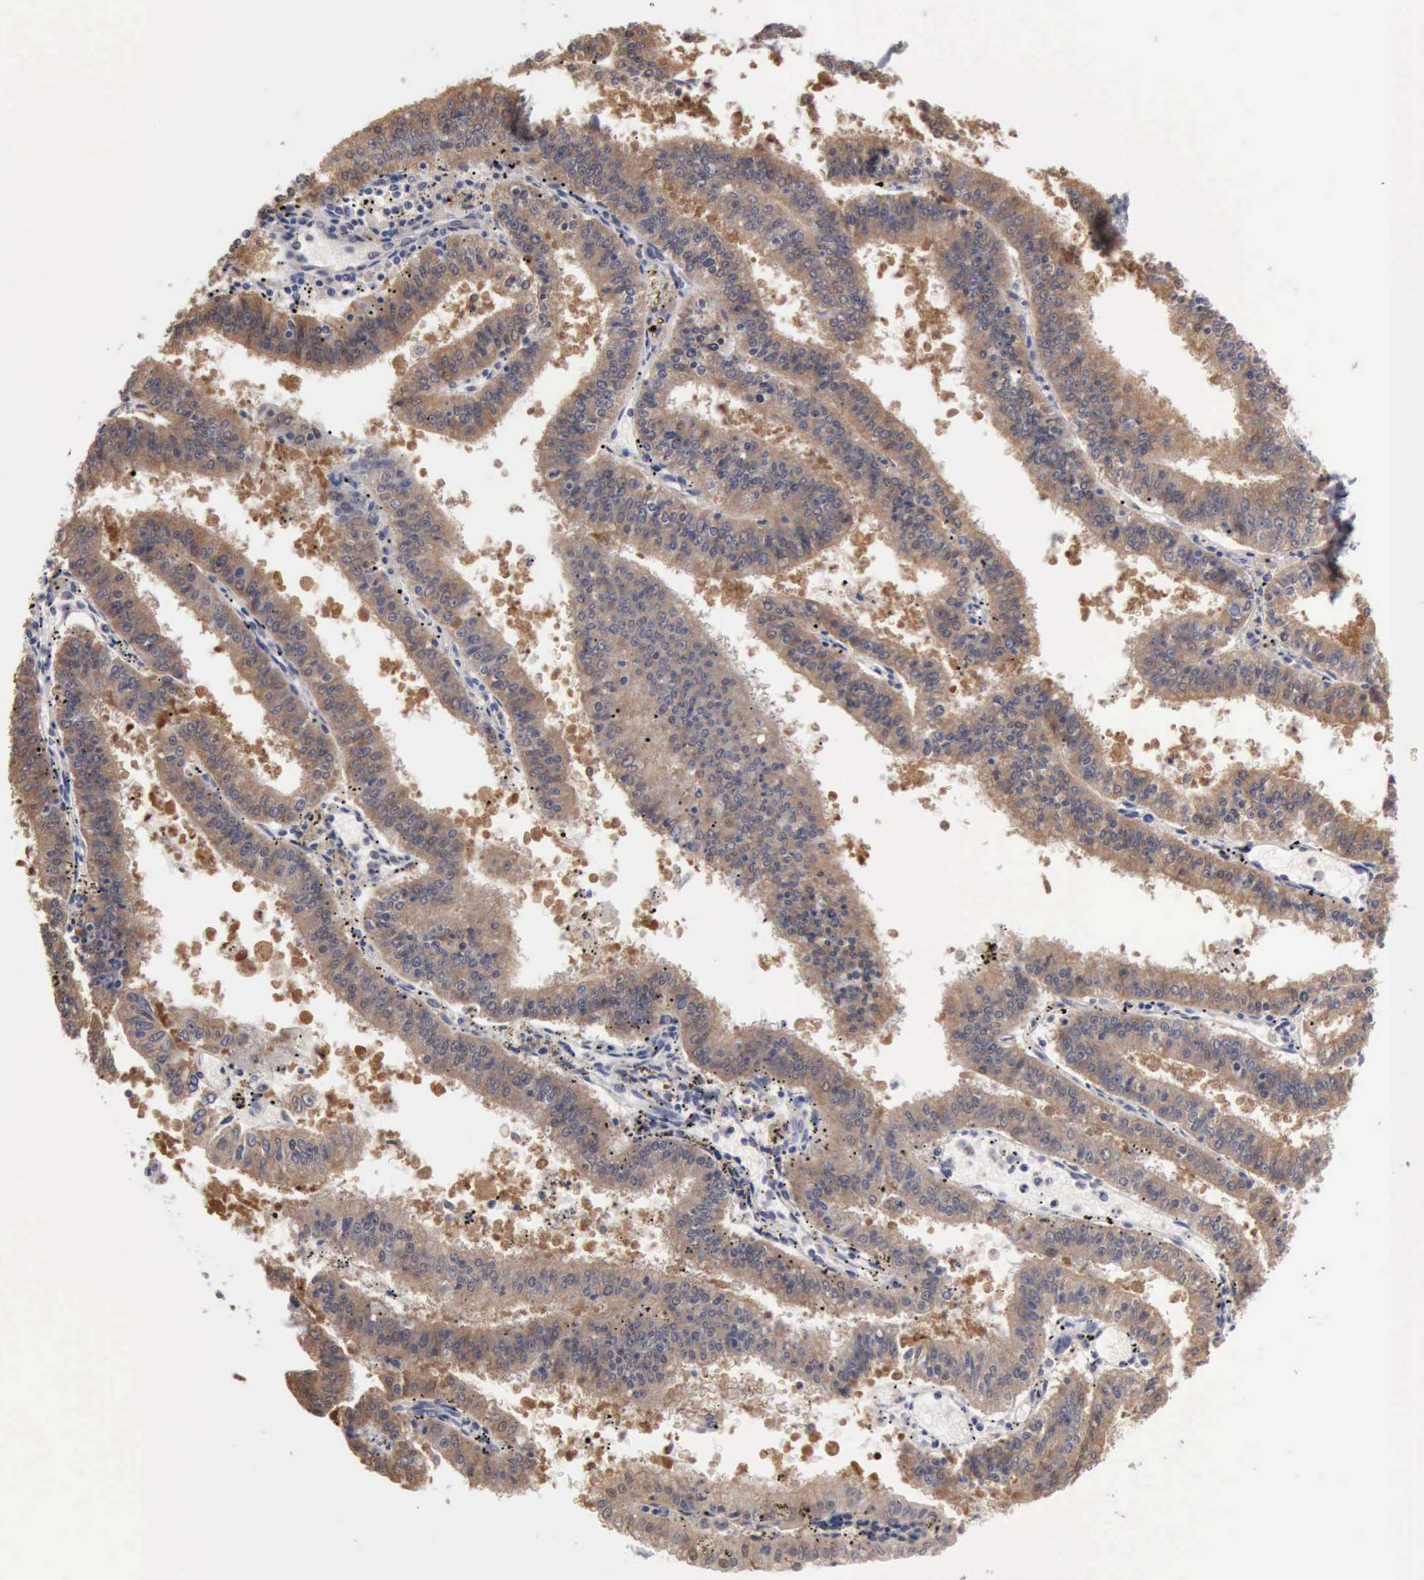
{"staining": {"intensity": "weak", "quantity": ">75%", "location": "cytoplasmic/membranous"}, "tissue": "endometrial cancer", "cell_type": "Tumor cells", "image_type": "cancer", "snomed": [{"axis": "morphology", "description": "Adenocarcinoma, NOS"}, {"axis": "topography", "description": "Endometrium"}], "caption": "Brown immunohistochemical staining in human endometrial cancer (adenocarcinoma) shows weak cytoplasmic/membranous positivity in approximately >75% of tumor cells.", "gene": "PTGR2", "patient": {"sex": "female", "age": 66}}